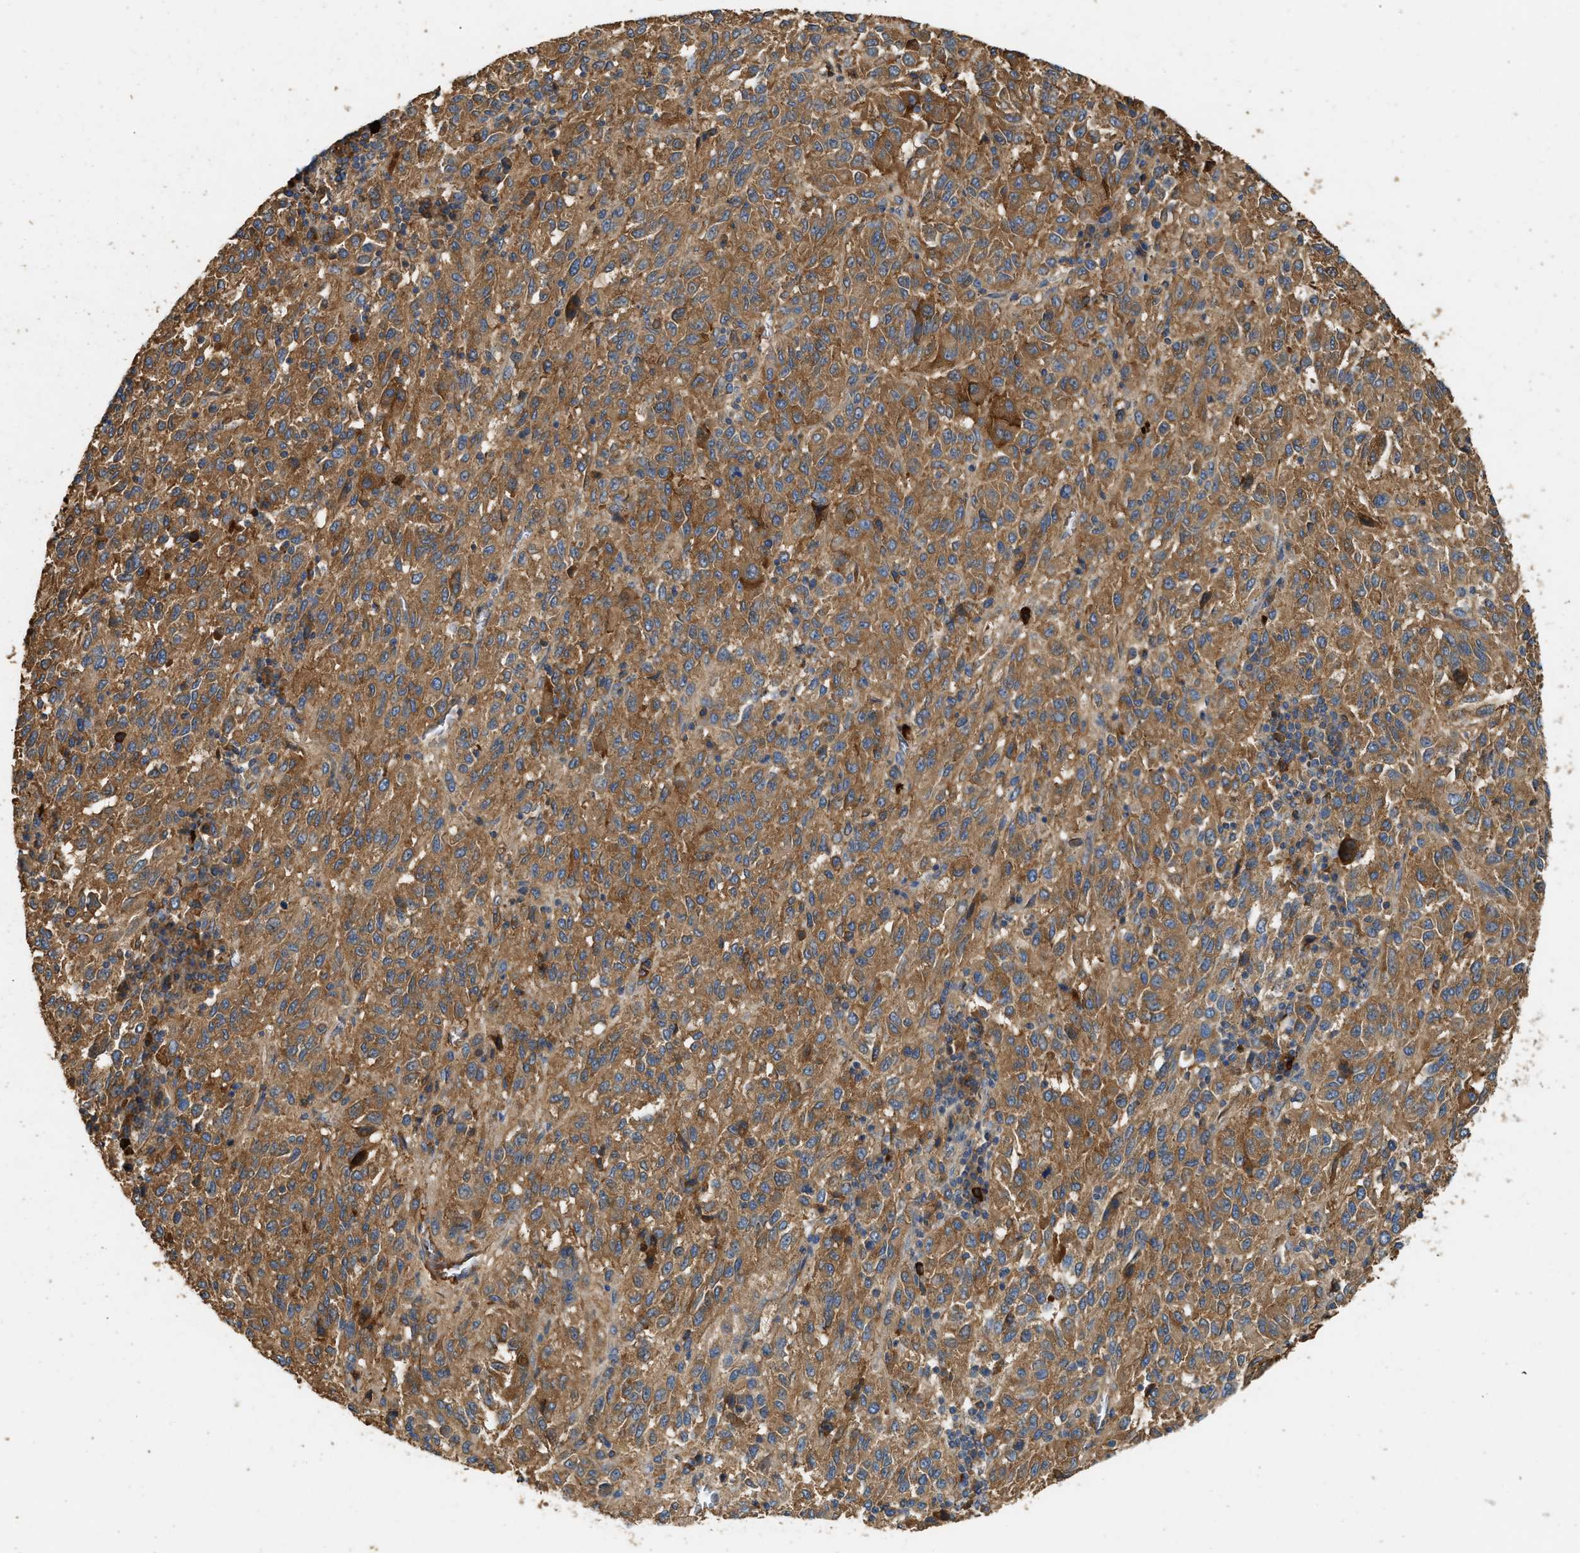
{"staining": {"intensity": "moderate", "quantity": ">75%", "location": "cytoplasmic/membranous"}, "tissue": "melanoma", "cell_type": "Tumor cells", "image_type": "cancer", "snomed": [{"axis": "morphology", "description": "Malignant melanoma, Metastatic site"}, {"axis": "topography", "description": "Lung"}], "caption": "About >75% of tumor cells in malignant melanoma (metastatic site) display moderate cytoplasmic/membranous protein positivity as visualized by brown immunohistochemical staining.", "gene": "TMEM268", "patient": {"sex": "male", "age": 64}}